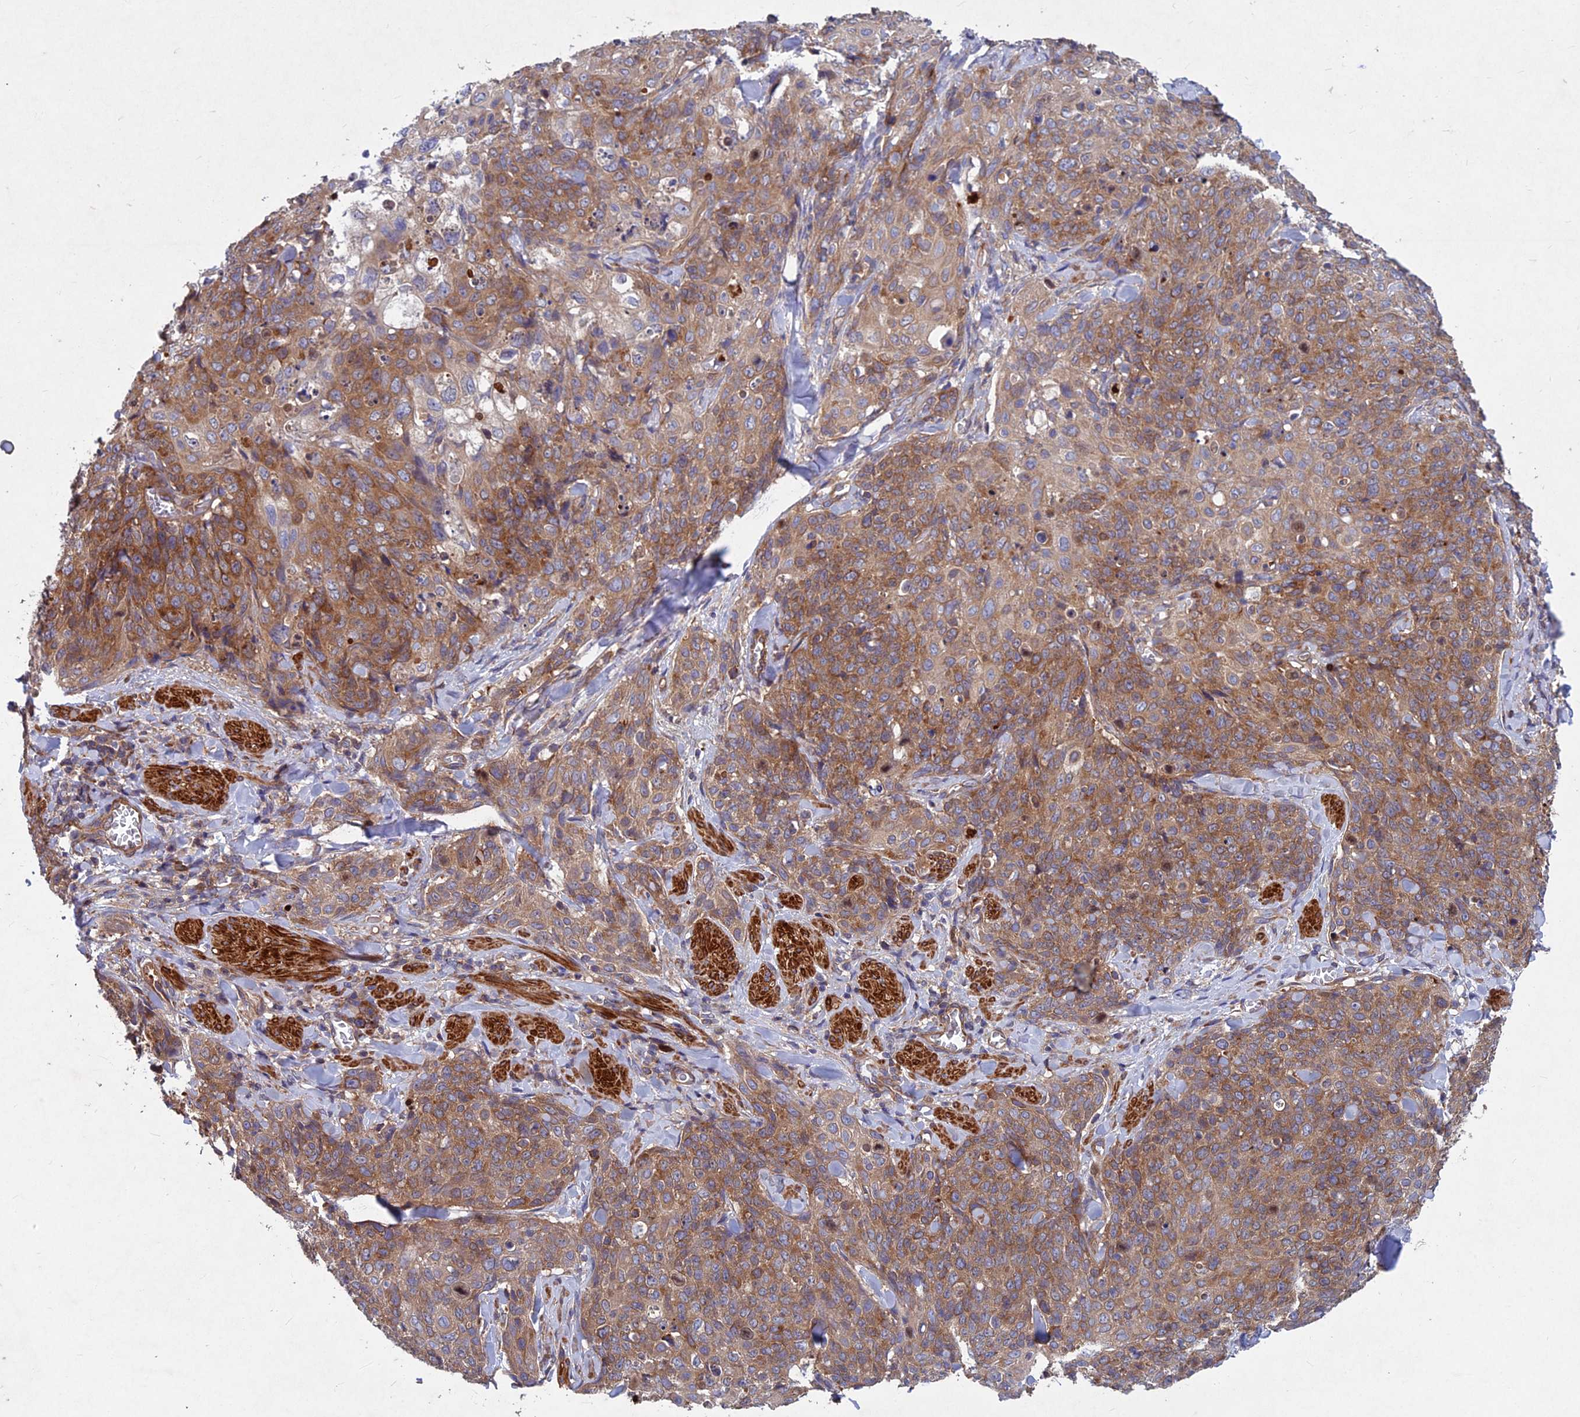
{"staining": {"intensity": "moderate", "quantity": ">75%", "location": "cytoplasmic/membranous"}, "tissue": "skin cancer", "cell_type": "Tumor cells", "image_type": "cancer", "snomed": [{"axis": "morphology", "description": "Squamous cell carcinoma, NOS"}, {"axis": "topography", "description": "Skin"}, {"axis": "topography", "description": "Vulva"}], "caption": "Skin cancer stained with a protein marker displays moderate staining in tumor cells.", "gene": "NCAPG", "patient": {"sex": "female", "age": 85}}